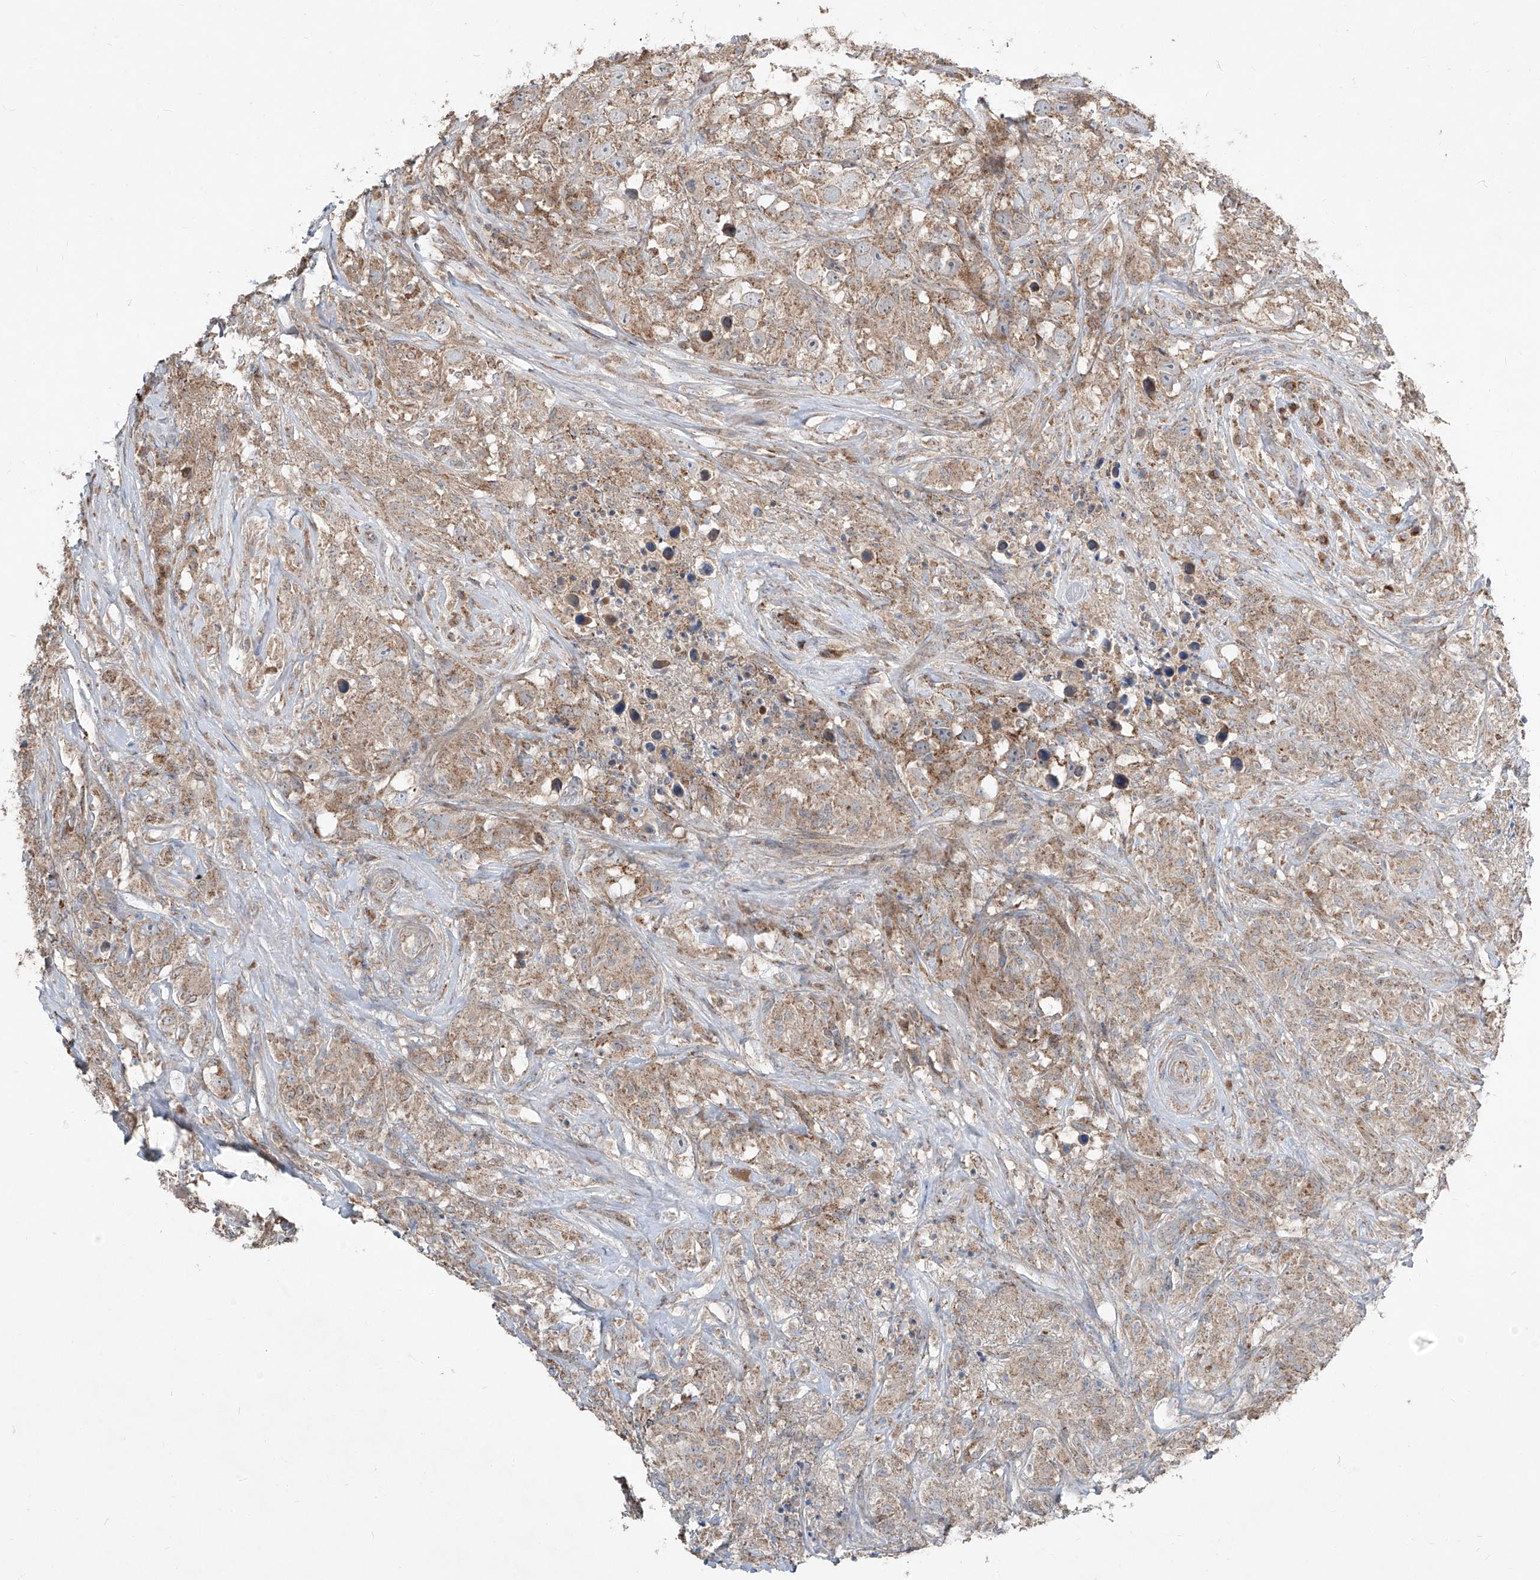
{"staining": {"intensity": "moderate", "quantity": ">75%", "location": "cytoplasmic/membranous"}, "tissue": "testis cancer", "cell_type": "Tumor cells", "image_type": "cancer", "snomed": [{"axis": "morphology", "description": "Seminoma, NOS"}, {"axis": "topography", "description": "Testis"}], "caption": "A medium amount of moderate cytoplasmic/membranous positivity is appreciated in about >75% of tumor cells in seminoma (testis) tissue.", "gene": "ABCD3", "patient": {"sex": "male", "age": 49}}